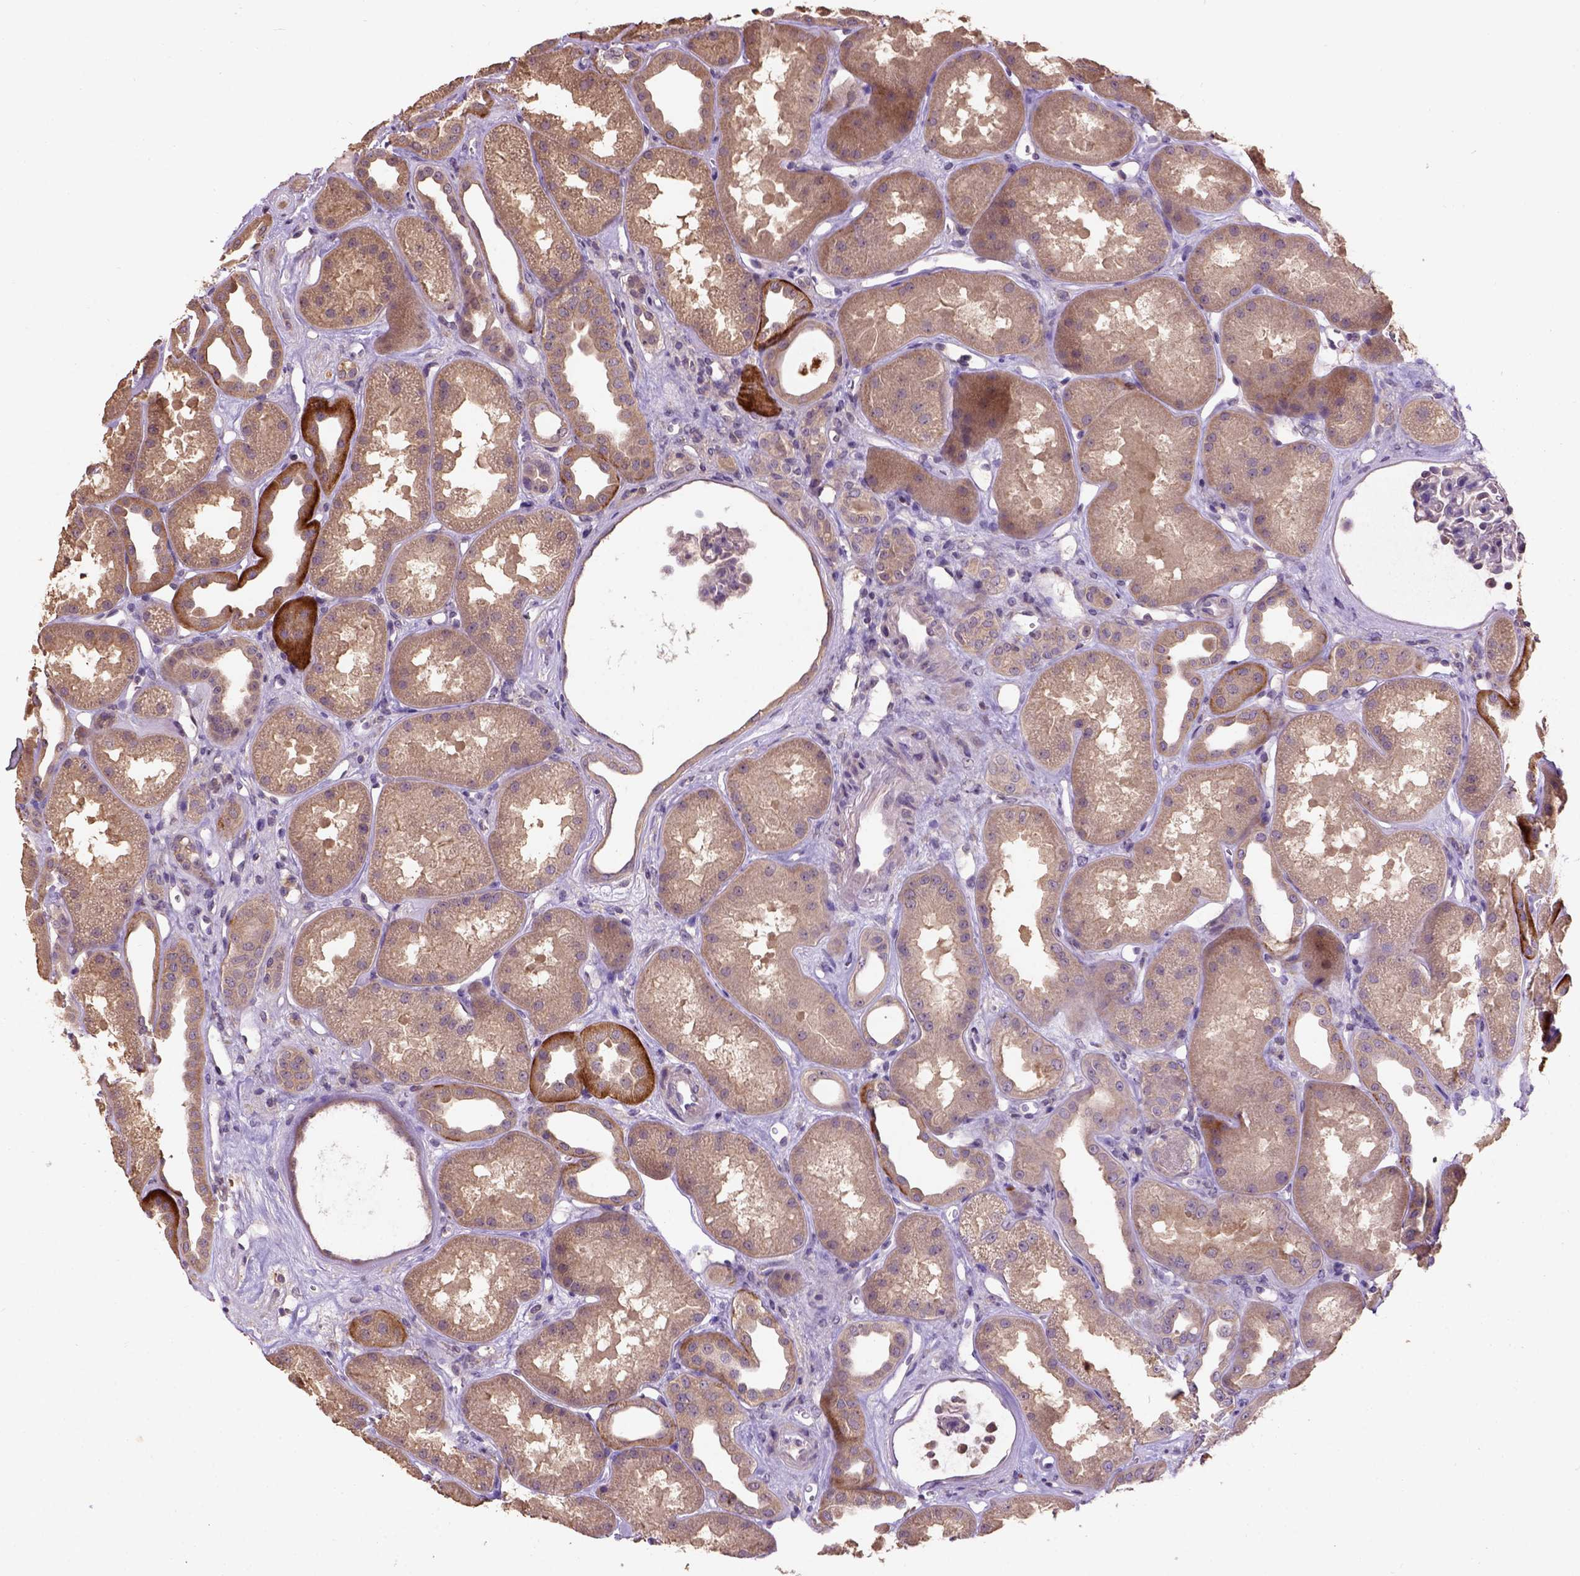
{"staining": {"intensity": "negative", "quantity": "none", "location": "none"}, "tissue": "kidney", "cell_type": "Cells in glomeruli", "image_type": "normal", "snomed": [{"axis": "morphology", "description": "Normal tissue, NOS"}, {"axis": "topography", "description": "Kidney"}], "caption": "Immunohistochemical staining of normal human kidney shows no significant positivity in cells in glomeruli.", "gene": "KBTBD8", "patient": {"sex": "male", "age": 61}}